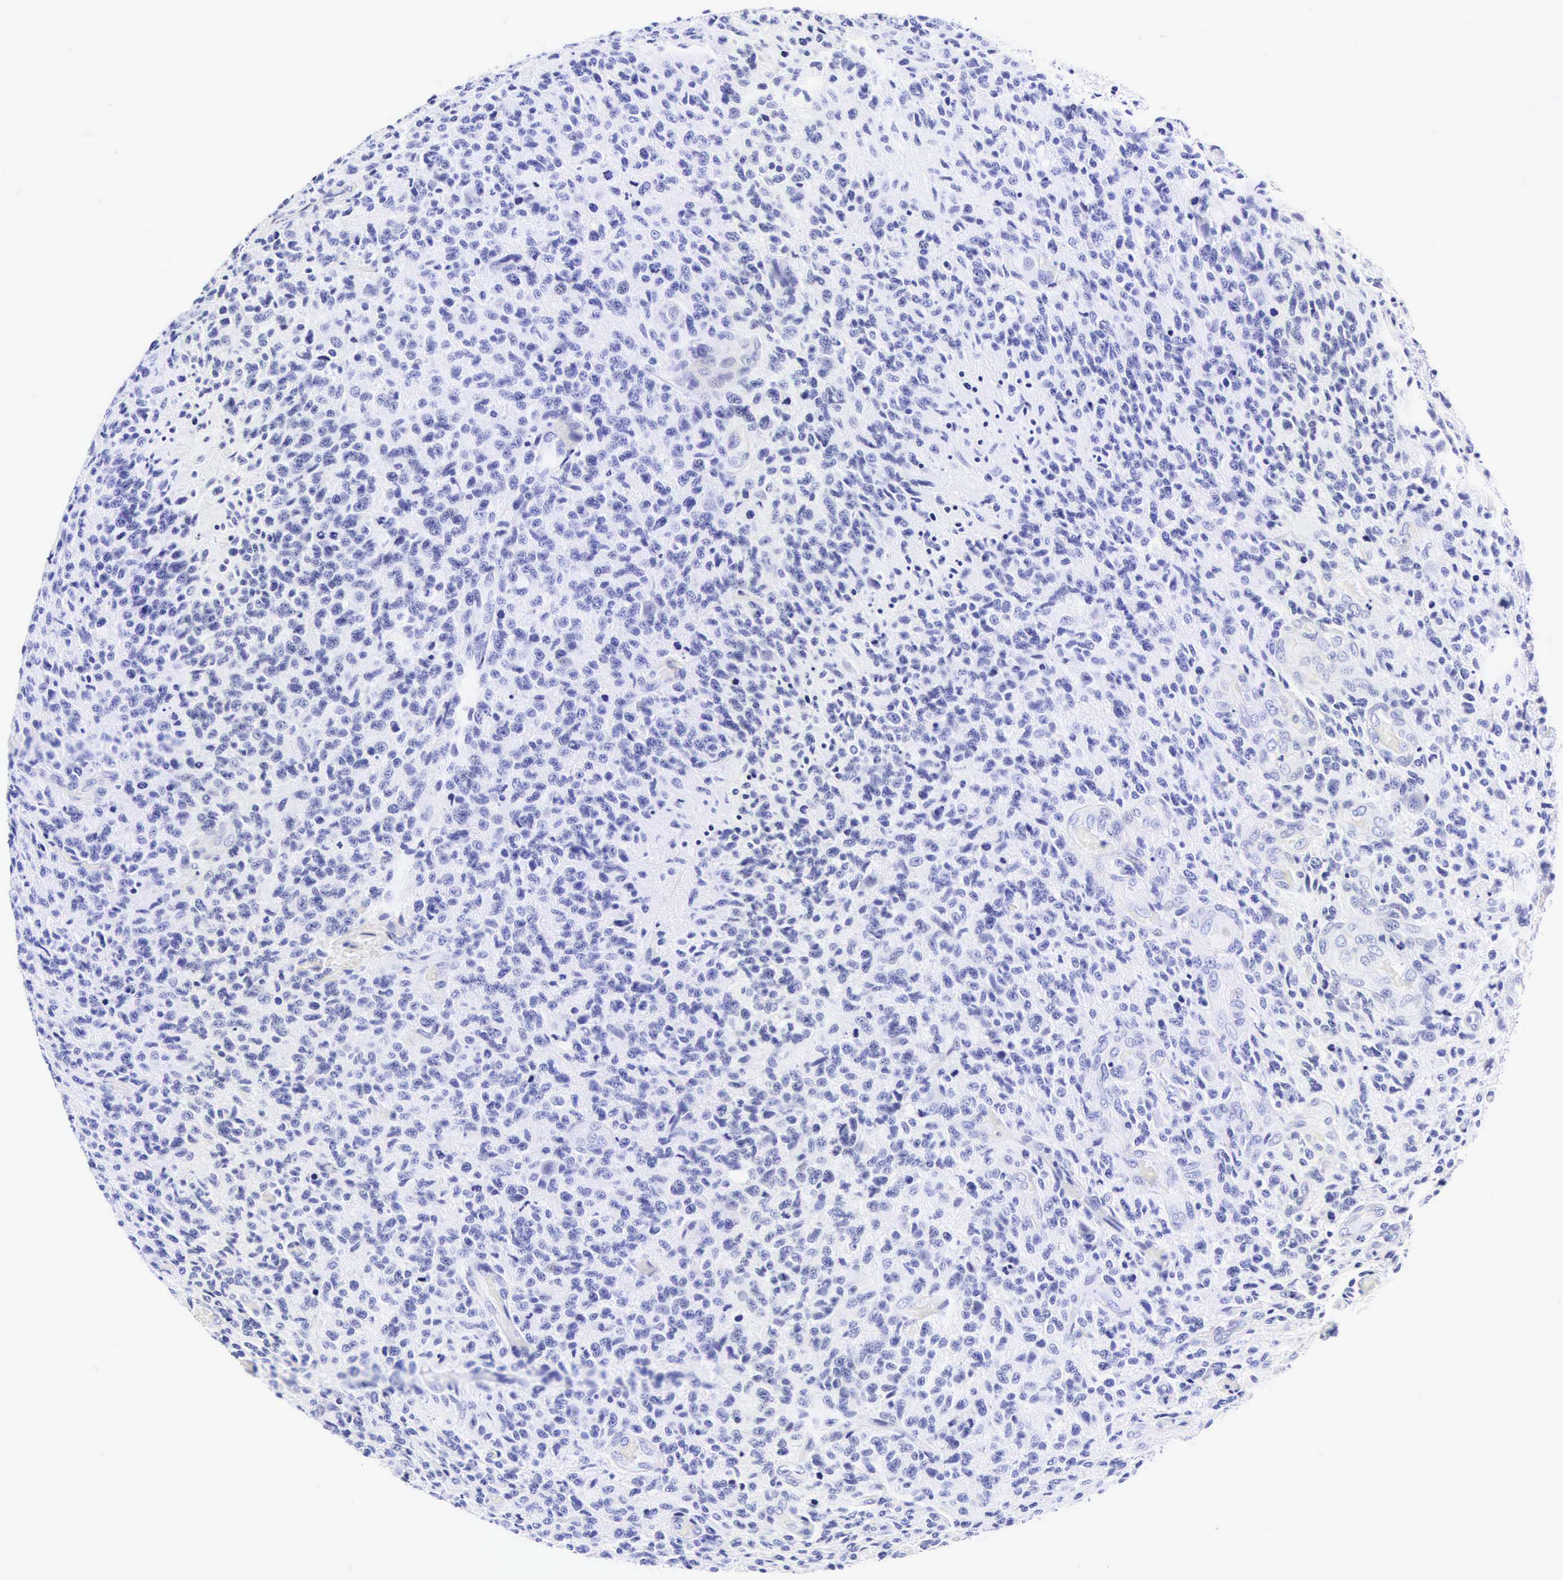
{"staining": {"intensity": "negative", "quantity": "none", "location": "none"}, "tissue": "glioma", "cell_type": "Tumor cells", "image_type": "cancer", "snomed": [{"axis": "morphology", "description": "Glioma, malignant, High grade"}, {"axis": "topography", "description": "Brain"}], "caption": "Glioma stained for a protein using immunohistochemistry (IHC) demonstrates no positivity tumor cells.", "gene": "CALD1", "patient": {"sex": "male", "age": 36}}